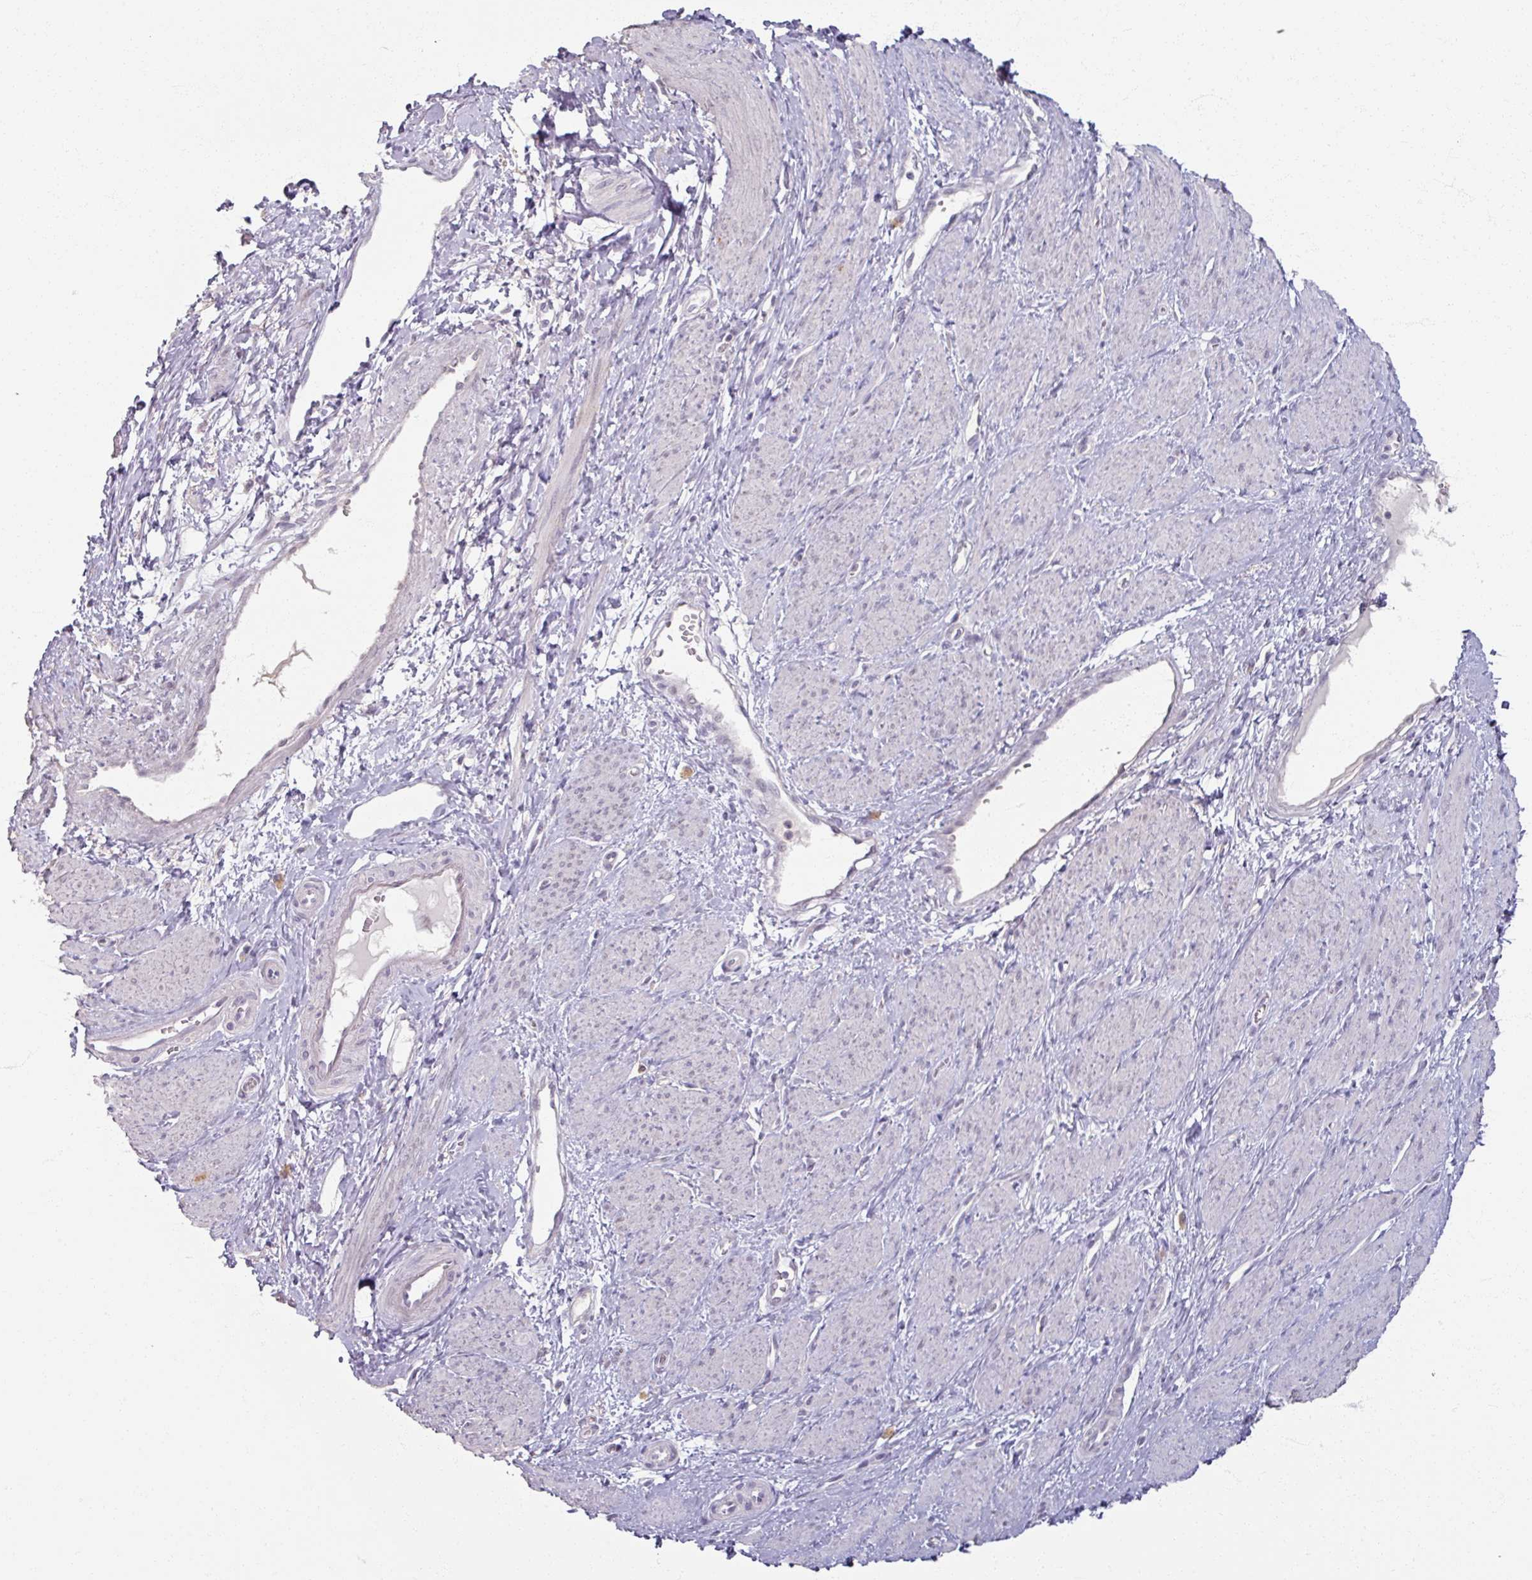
{"staining": {"intensity": "negative", "quantity": "none", "location": "none"}, "tissue": "smooth muscle", "cell_type": "Smooth muscle cells", "image_type": "normal", "snomed": [{"axis": "morphology", "description": "Normal tissue, NOS"}, {"axis": "topography", "description": "Smooth muscle"}, {"axis": "topography", "description": "Uterus"}], "caption": "This is an immunohistochemistry histopathology image of normal human smooth muscle. There is no positivity in smooth muscle cells.", "gene": "SOX11", "patient": {"sex": "female", "age": 39}}